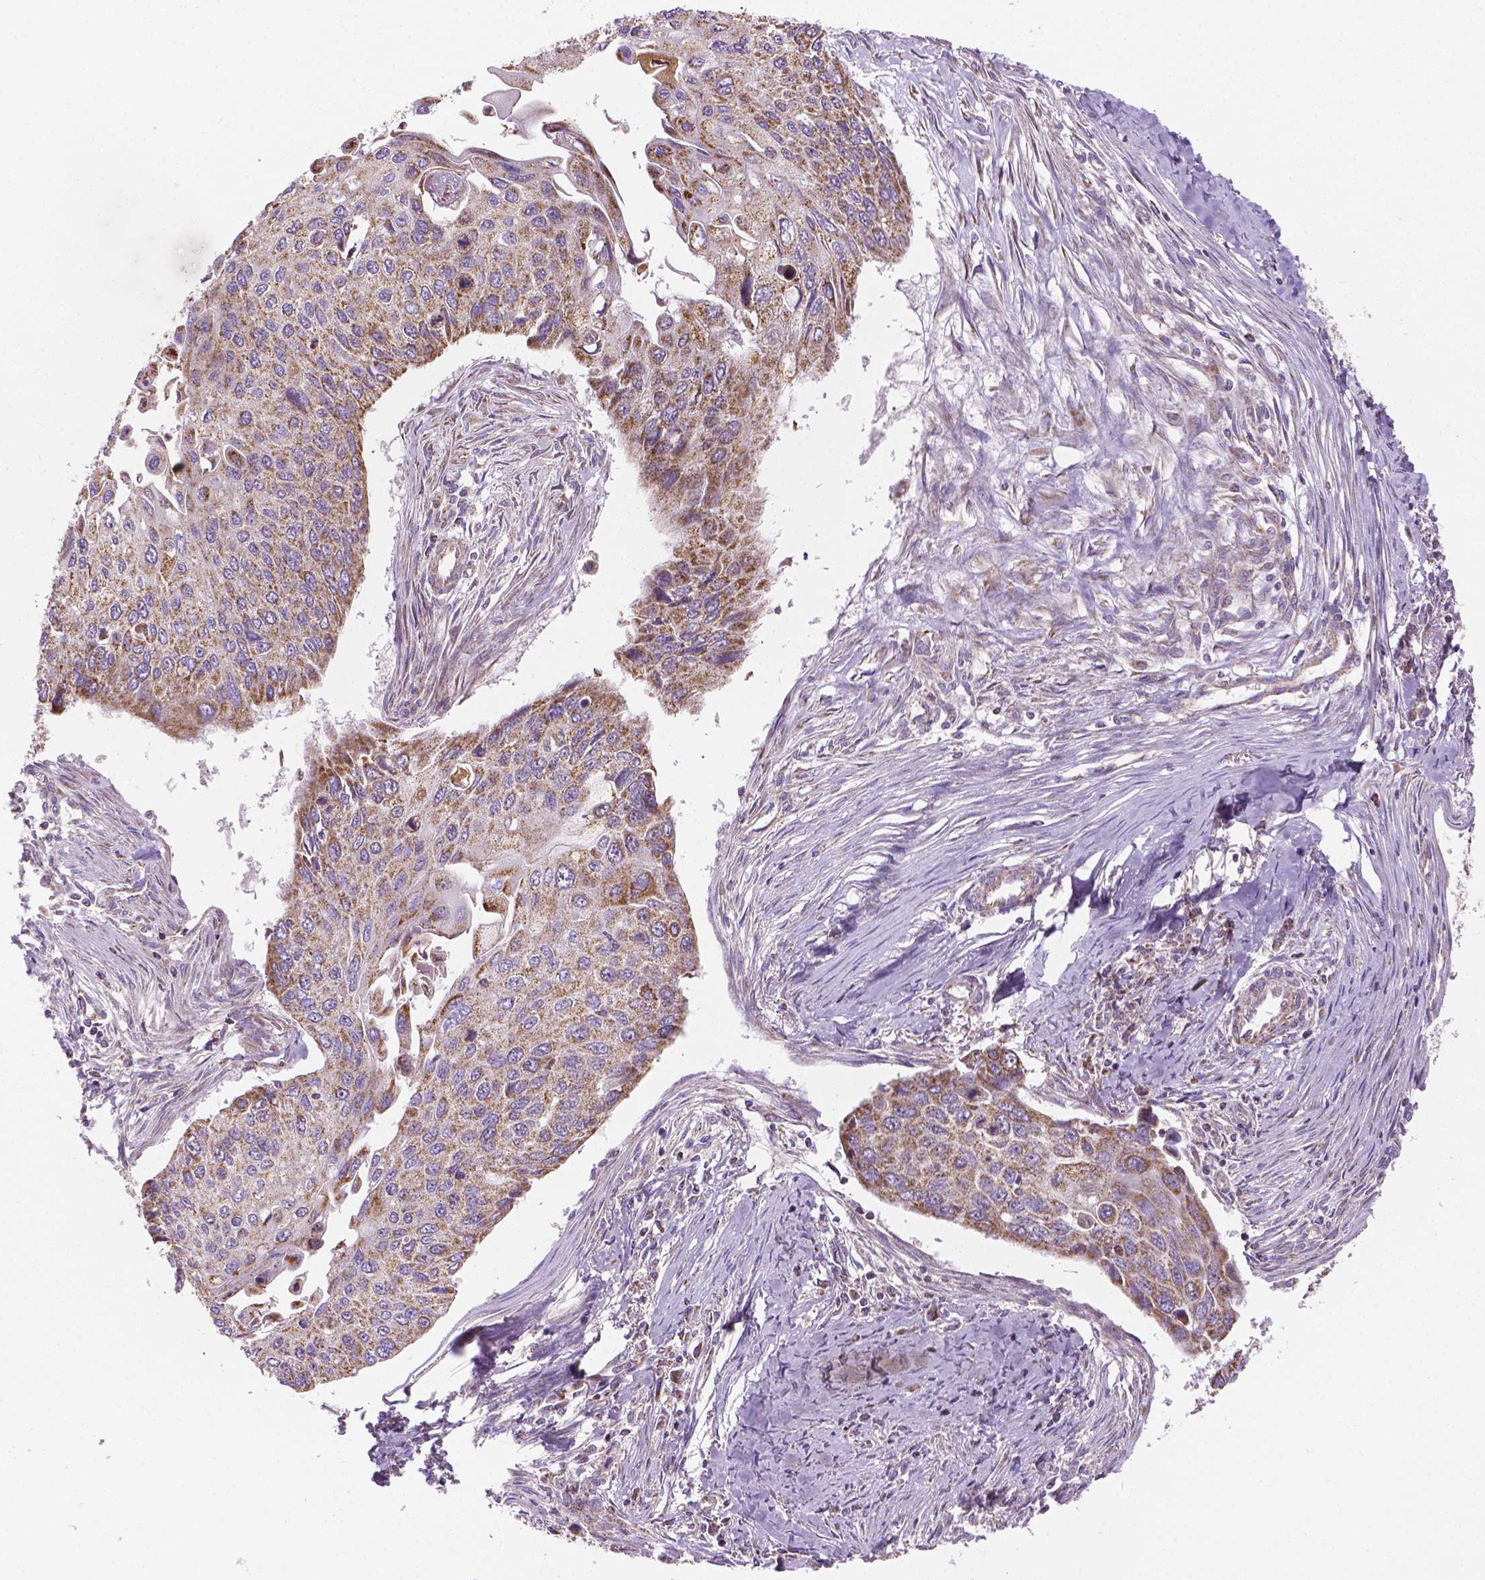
{"staining": {"intensity": "moderate", "quantity": ">75%", "location": "cytoplasmic/membranous"}, "tissue": "lung cancer", "cell_type": "Tumor cells", "image_type": "cancer", "snomed": [{"axis": "morphology", "description": "Squamous cell carcinoma, NOS"}, {"axis": "morphology", "description": "Squamous cell carcinoma, metastatic, NOS"}, {"axis": "topography", "description": "Lung"}], "caption": "This histopathology image displays IHC staining of human lung squamous cell carcinoma, with medium moderate cytoplasmic/membranous staining in approximately >75% of tumor cells.", "gene": "PIBF1", "patient": {"sex": "male", "age": 63}}